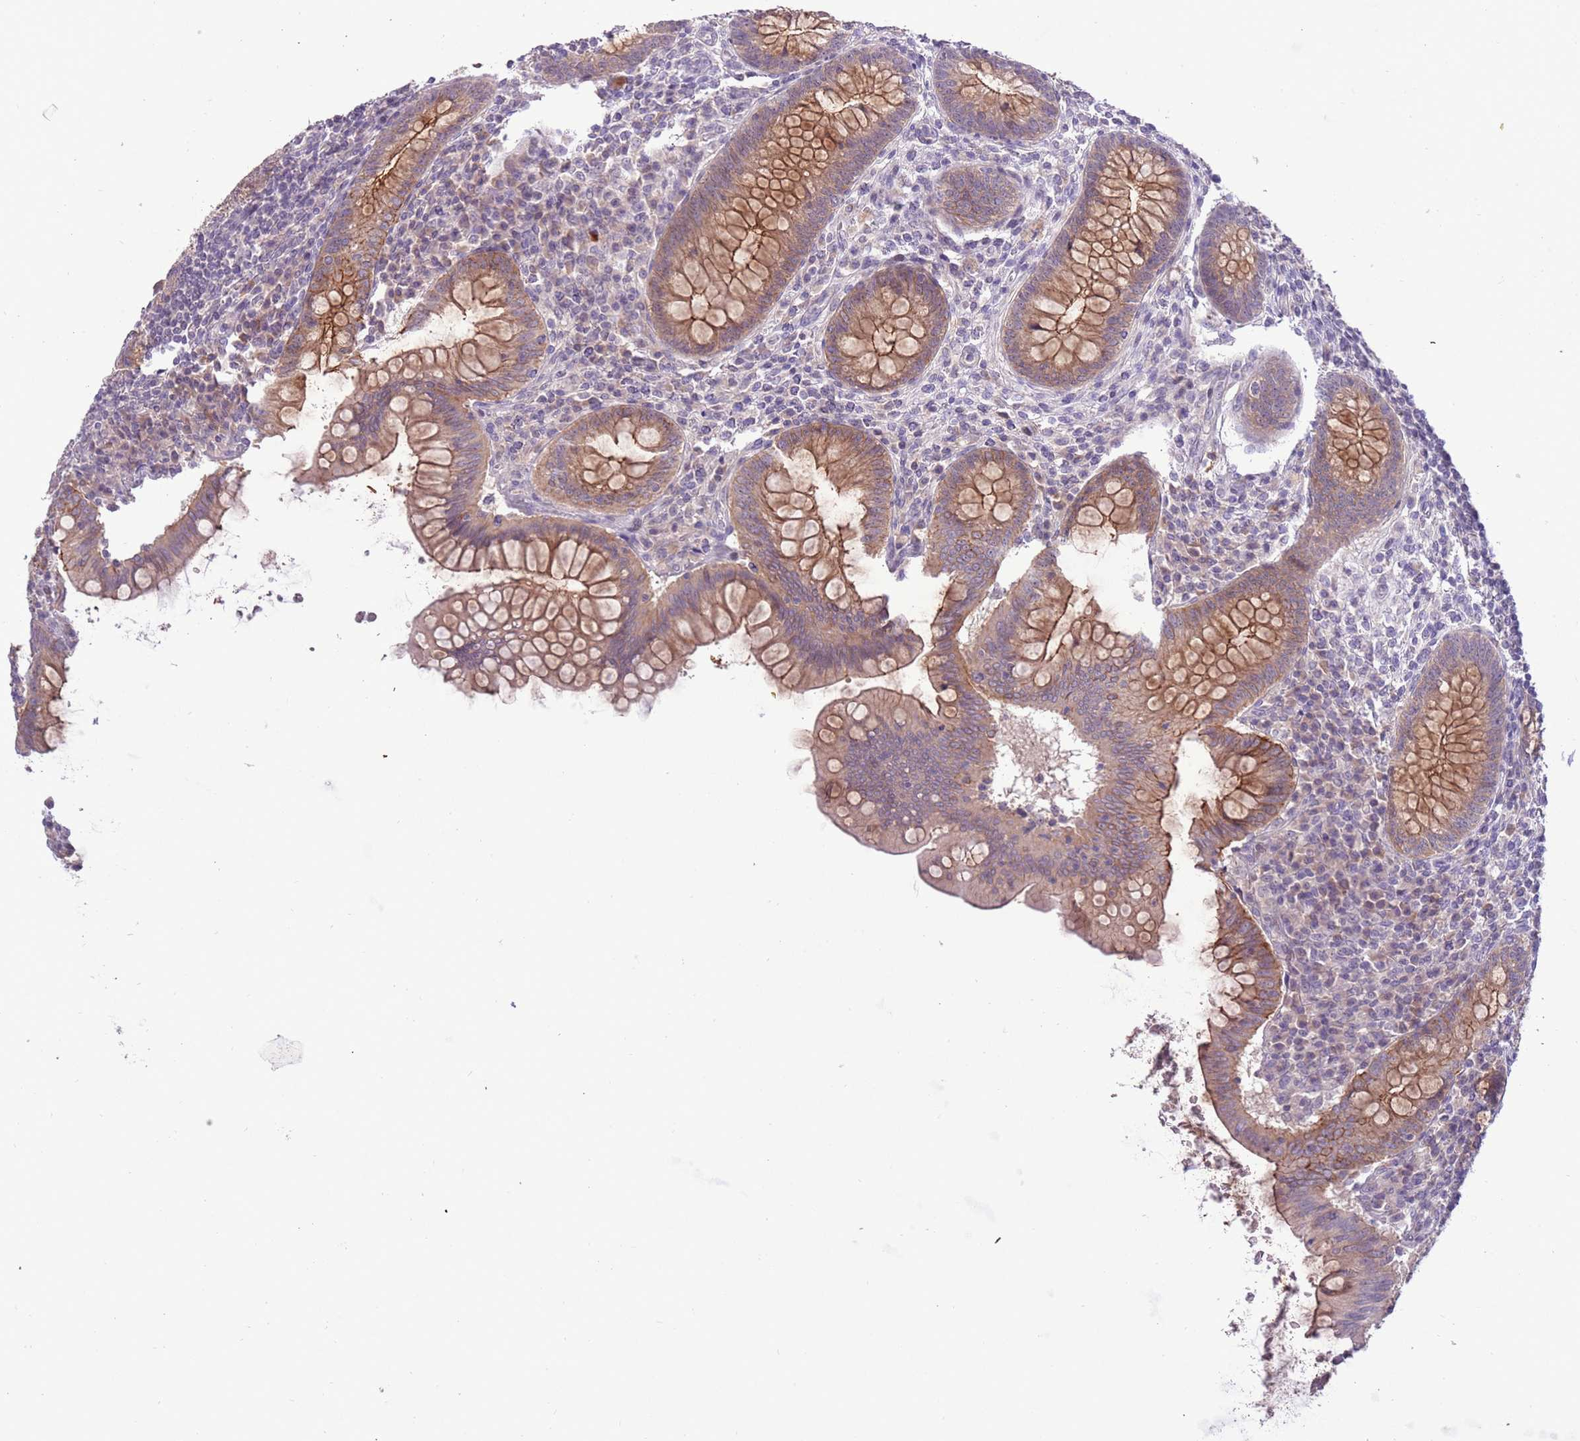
{"staining": {"intensity": "moderate", "quantity": ">75%", "location": "cytoplasmic/membranous"}, "tissue": "appendix", "cell_type": "Glandular cells", "image_type": "normal", "snomed": [{"axis": "morphology", "description": "Normal tissue, NOS"}, {"axis": "topography", "description": "Appendix"}], "caption": "Immunohistochemical staining of normal appendix shows moderate cytoplasmic/membranous protein staining in about >75% of glandular cells.", "gene": "SHROOM3", "patient": {"sex": "female", "age": 33}}